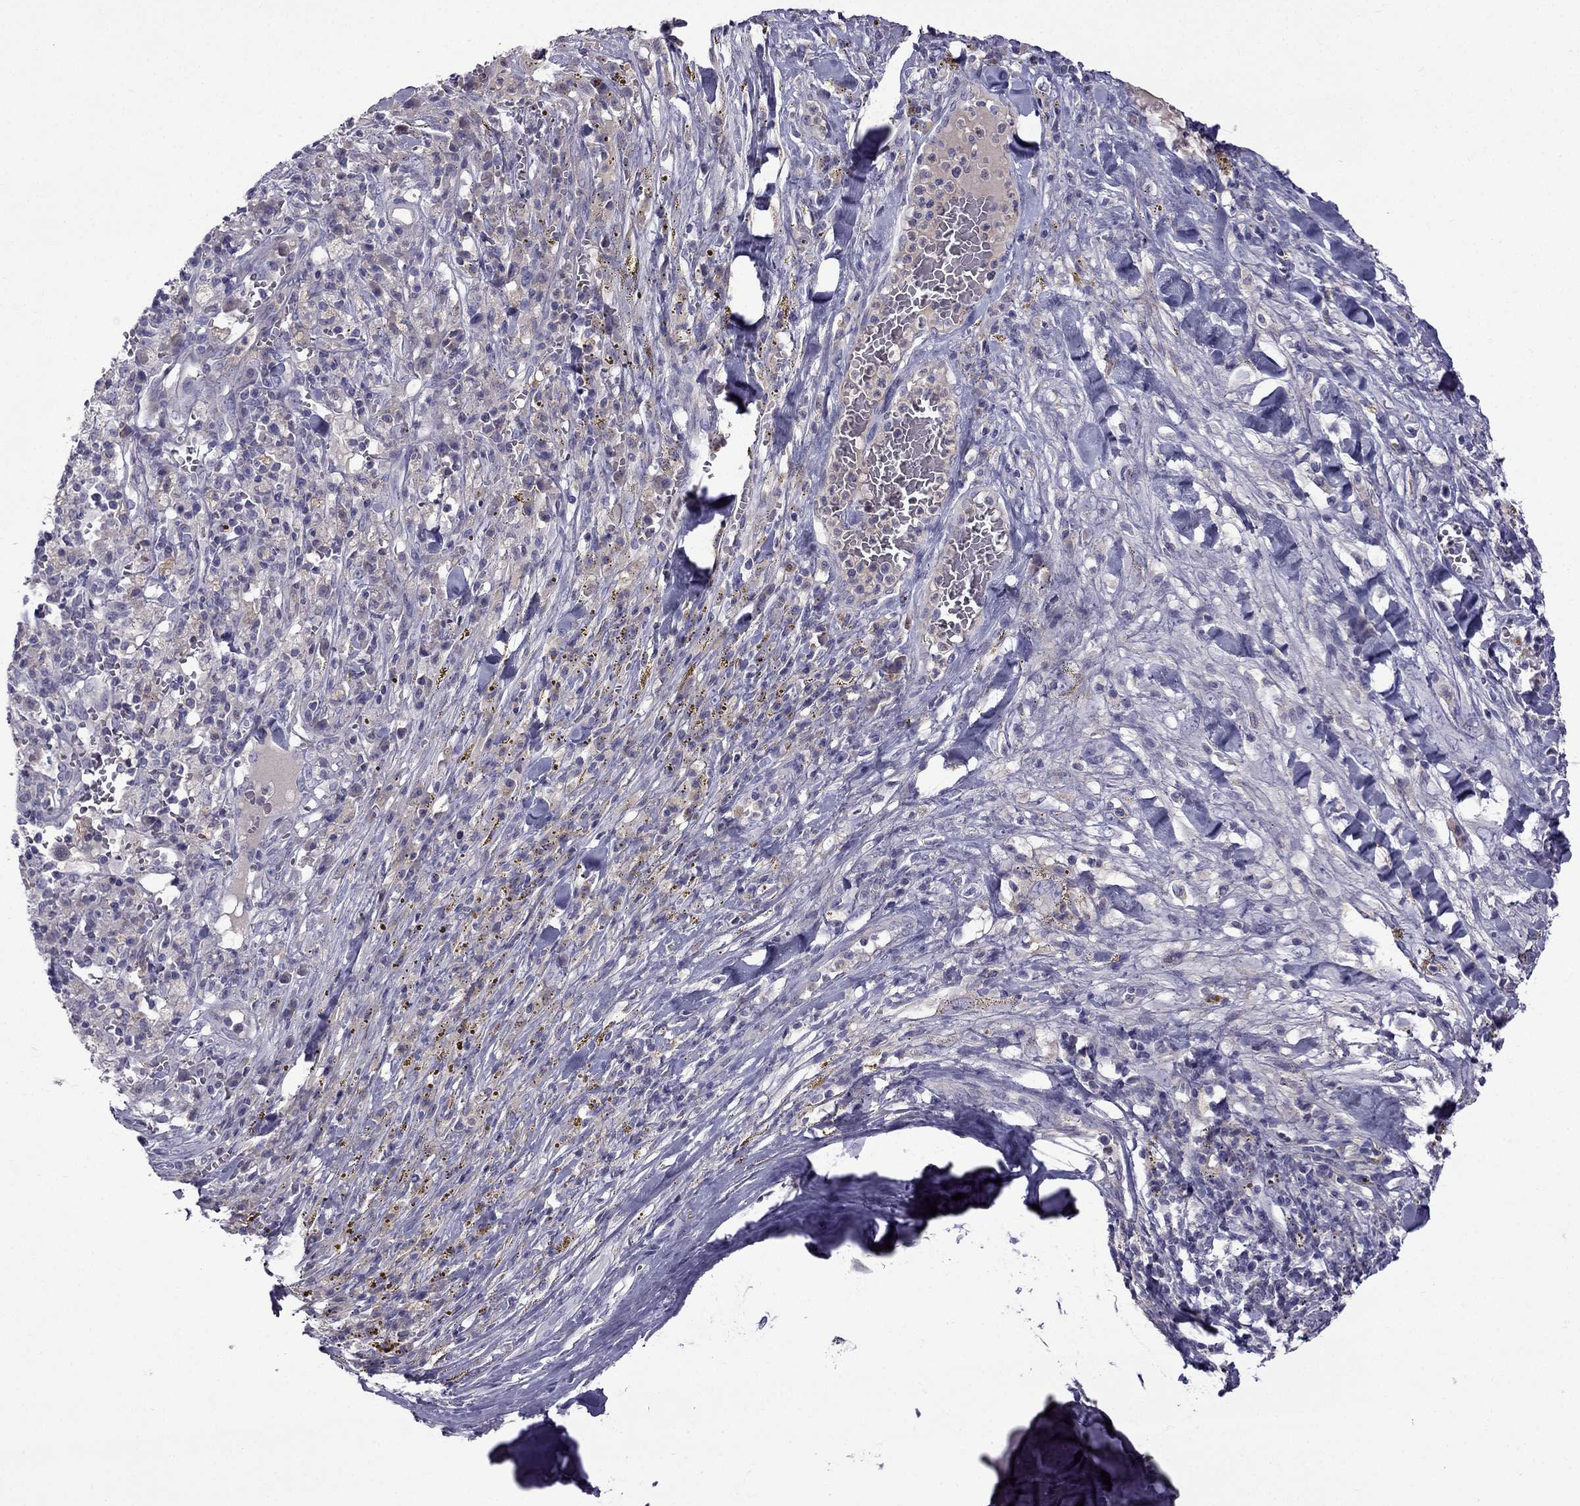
{"staining": {"intensity": "negative", "quantity": "none", "location": "none"}, "tissue": "melanoma", "cell_type": "Tumor cells", "image_type": "cancer", "snomed": [{"axis": "morphology", "description": "Malignant melanoma, NOS"}, {"axis": "topography", "description": "Skin"}], "caption": "This is a image of immunohistochemistry (IHC) staining of melanoma, which shows no expression in tumor cells.", "gene": "STOML3", "patient": {"sex": "female", "age": 91}}